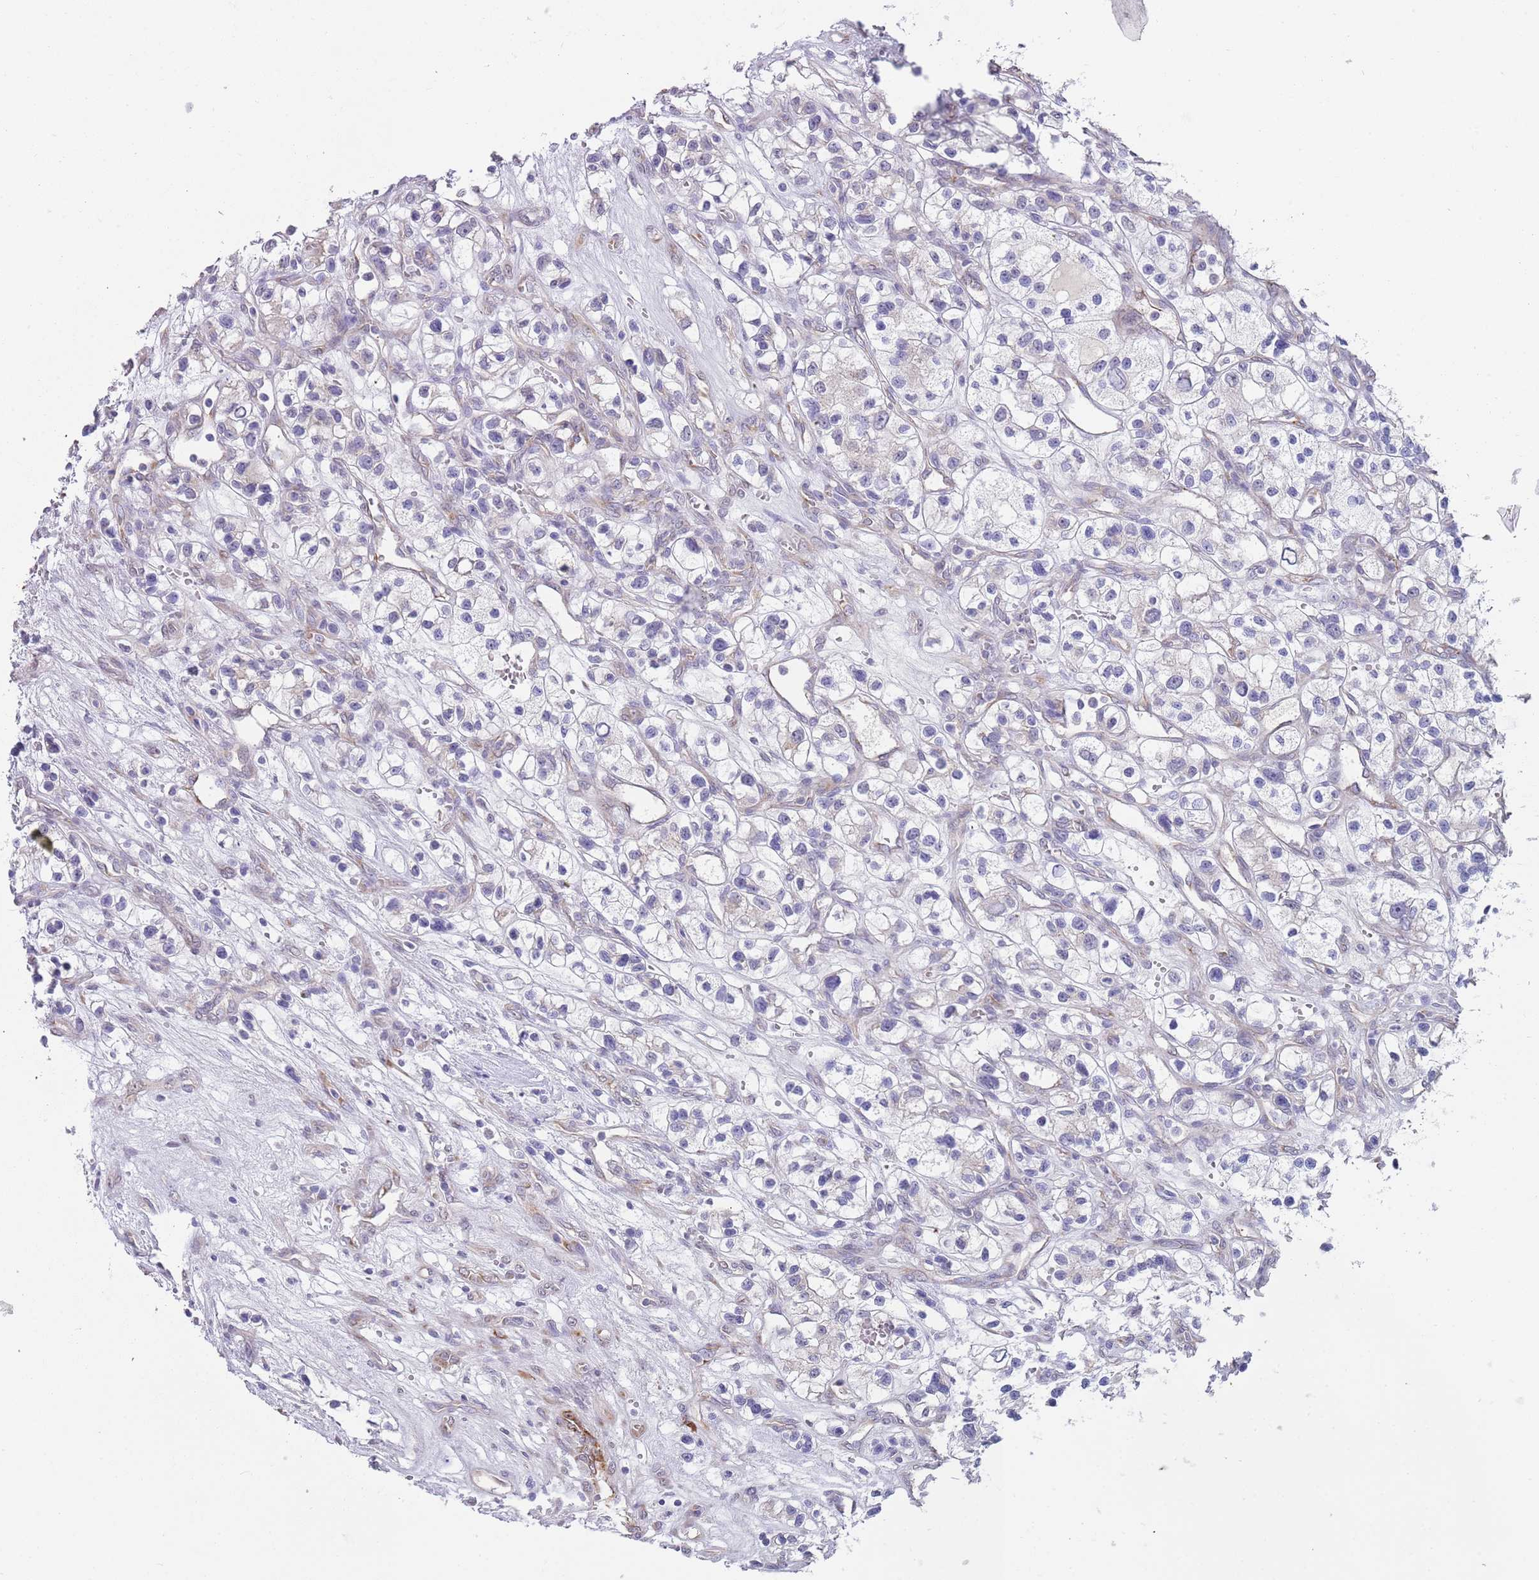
{"staining": {"intensity": "negative", "quantity": "none", "location": "none"}, "tissue": "renal cancer", "cell_type": "Tumor cells", "image_type": "cancer", "snomed": [{"axis": "morphology", "description": "Adenocarcinoma, NOS"}, {"axis": "topography", "description": "Kidney"}], "caption": "Renal adenocarcinoma was stained to show a protein in brown. There is no significant staining in tumor cells.", "gene": "TNRC6C", "patient": {"sex": "female", "age": 57}}